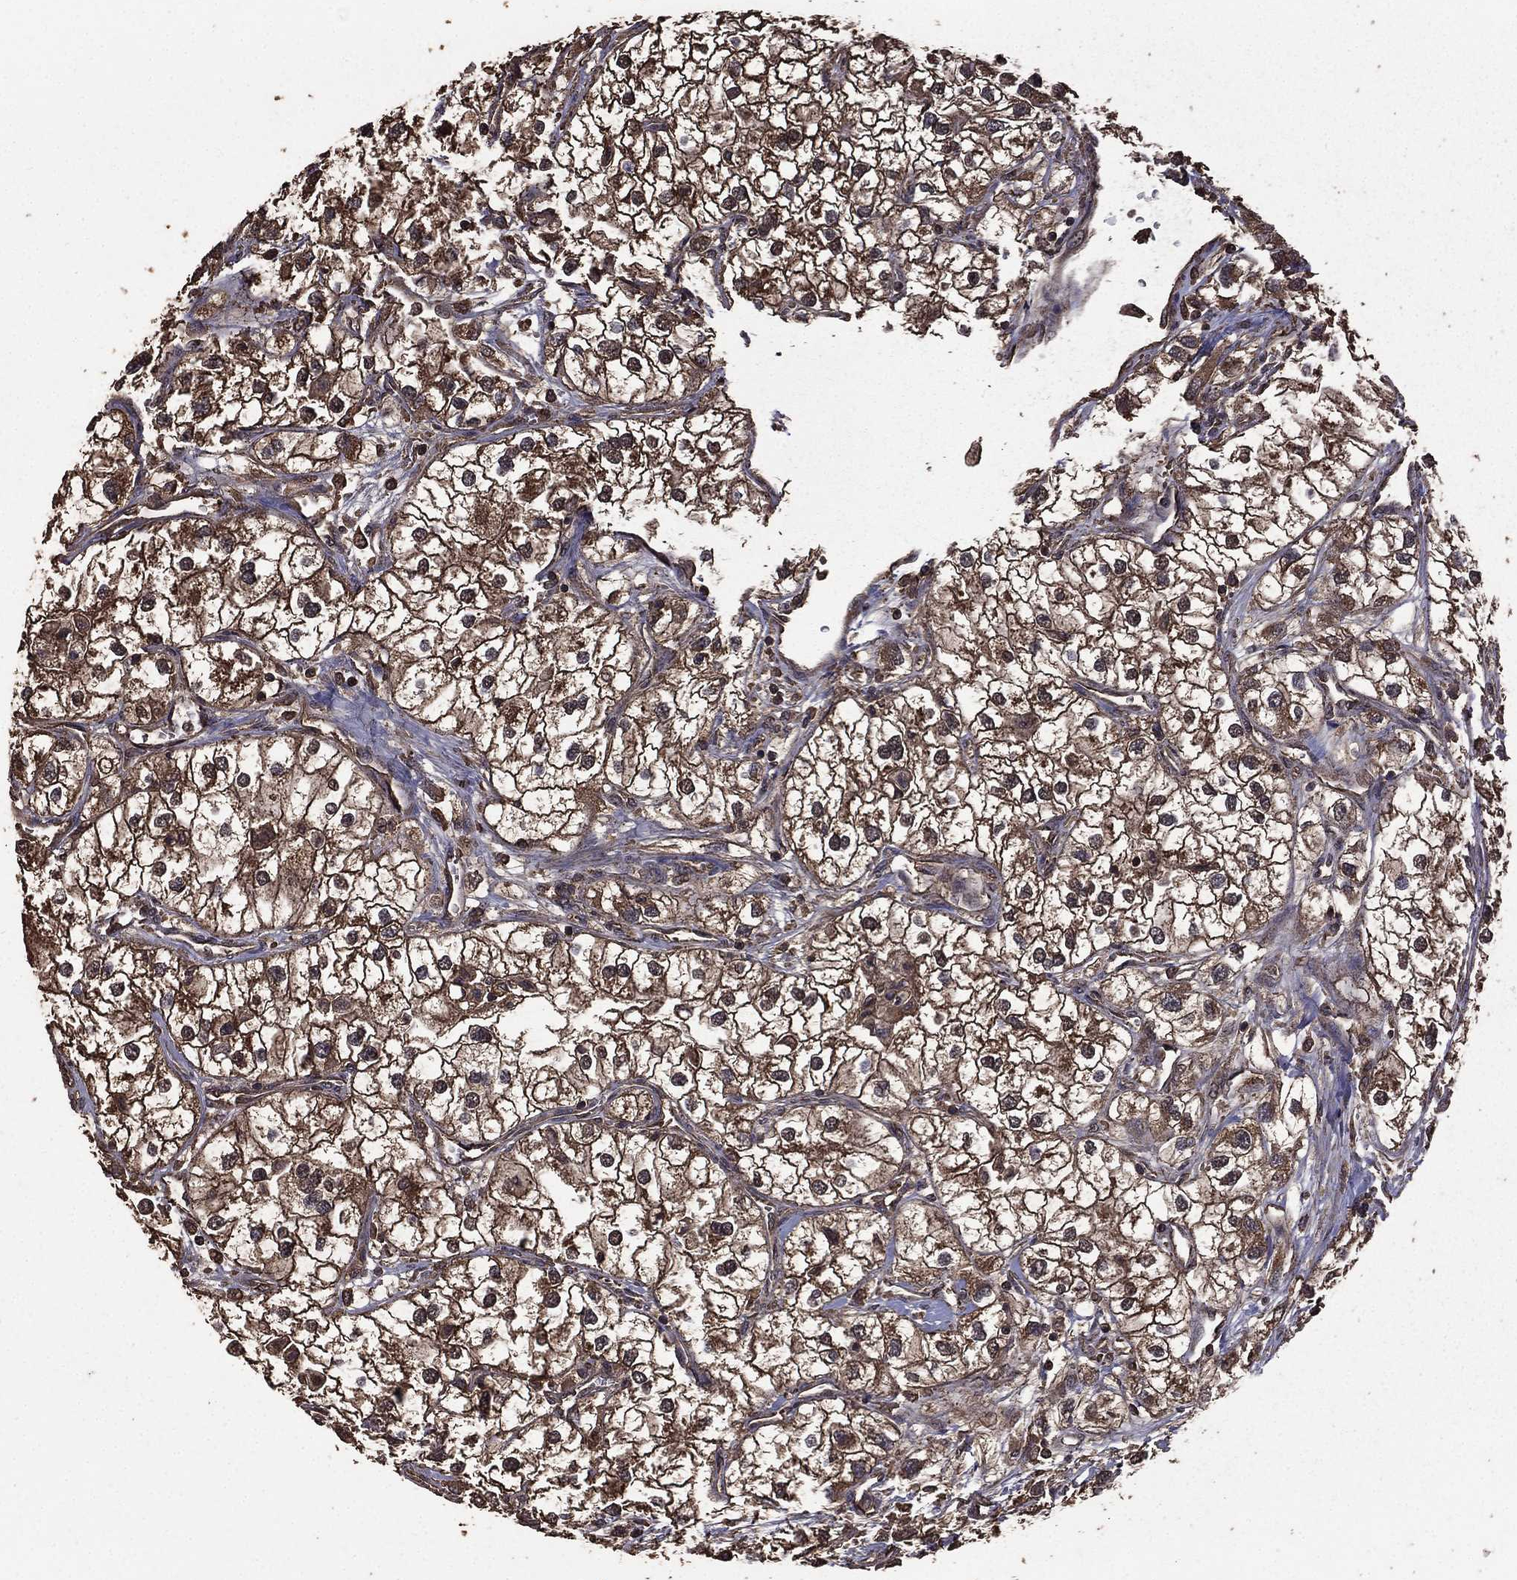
{"staining": {"intensity": "moderate", "quantity": ">75%", "location": "cytoplasmic/membranous"}, "tissue": "renal cancer", "cell_type": "Tumor cells", "image_type": "cancer", "snomed": [{"axis": "morphology", "description": "Adenocarcinoma, NOS"}, {"axis": "topography", "description": "Kidney"}], "caption": "Immunohistochemical staining of renal cancer shows medium levels of moderate cytoplasmic/membranous protein staining in about >75% of tumor cells.", "gene": "BIRC6", "patient": {"sex": "male", "age": 59}}